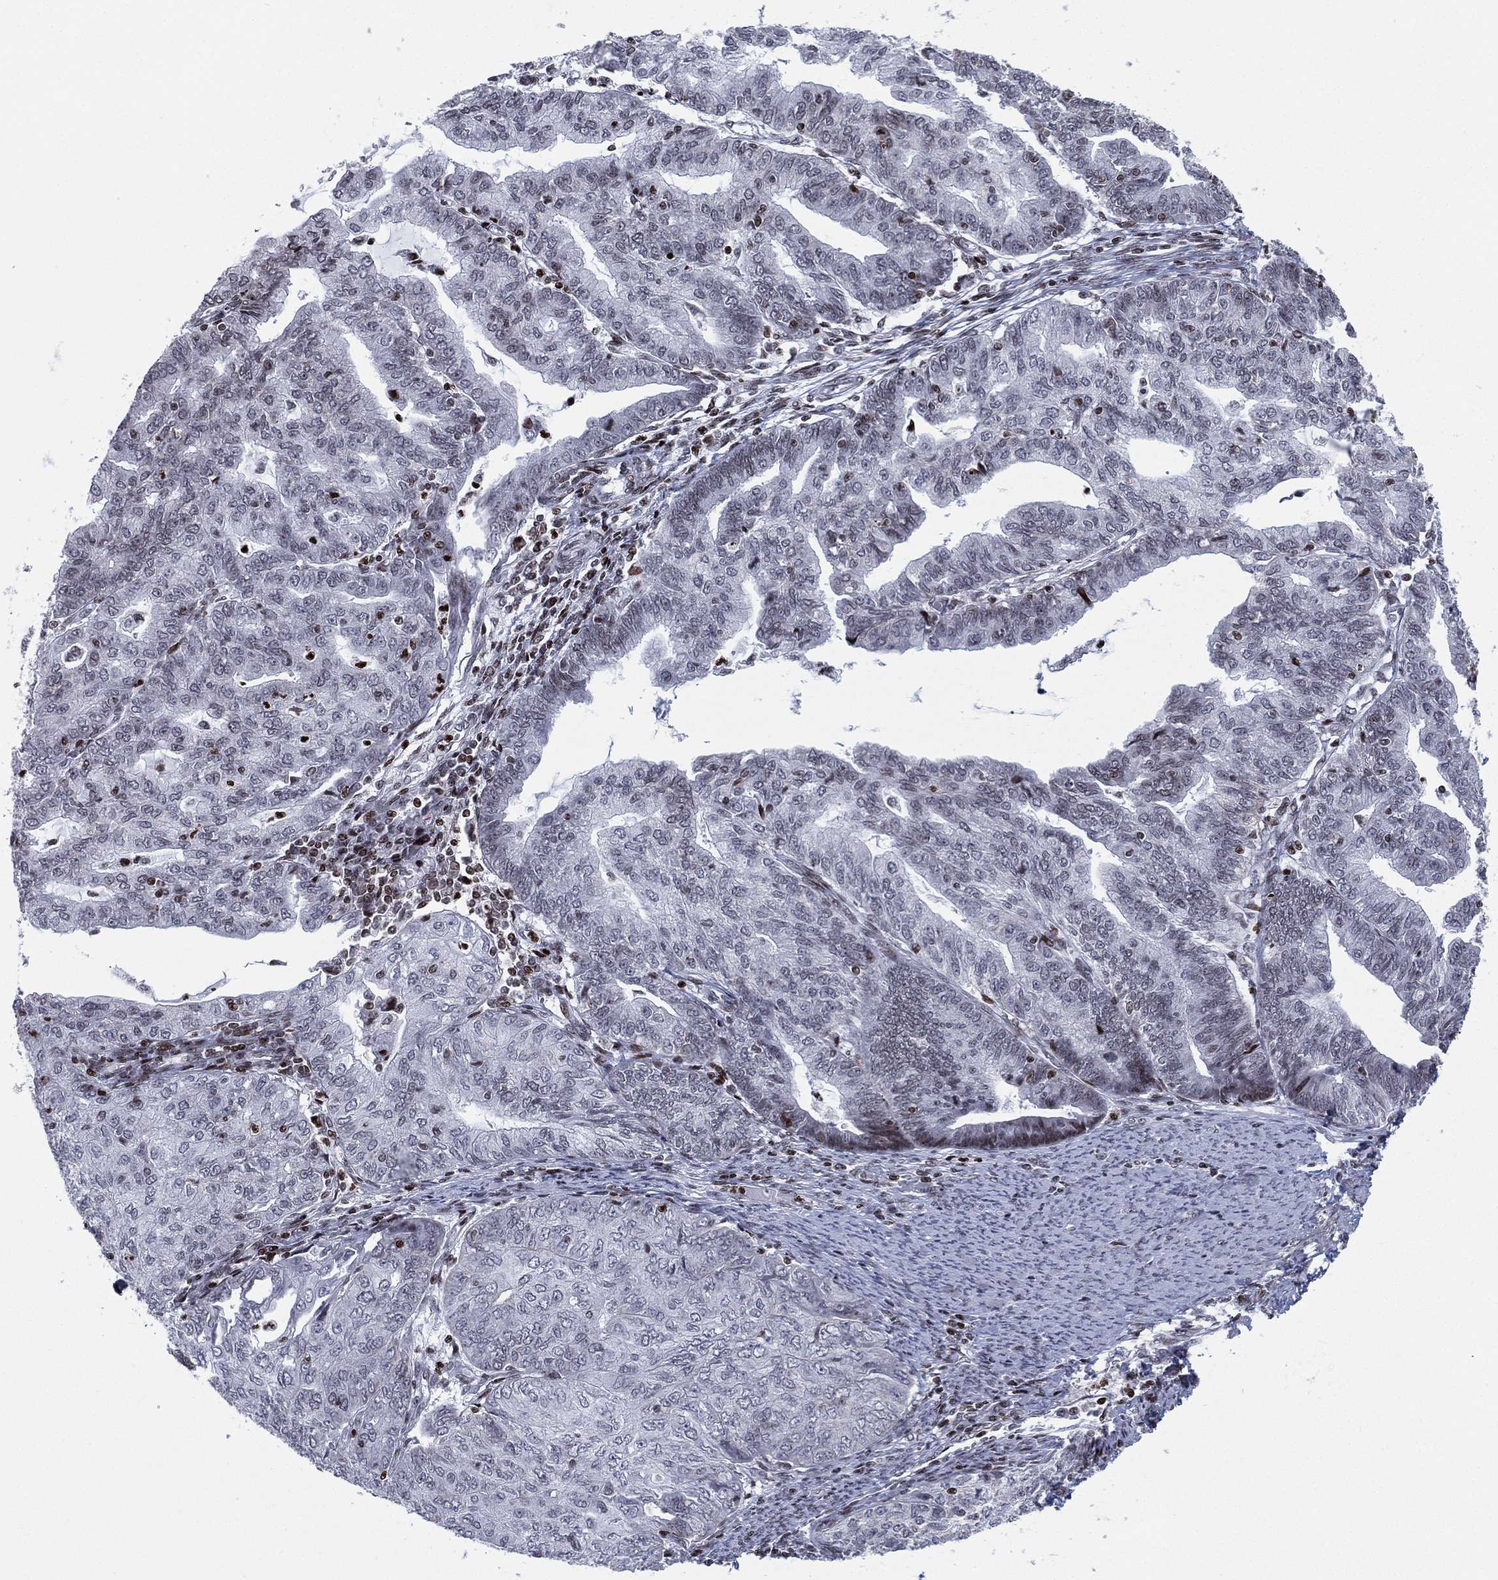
{"staining": {"intensity": "negative", "quantity": "none", "location": "none"}, "tissue": "endometrial cancer", "cell_type": "Tumor cells", "image_type": "cancer", "snomed": [{"axis": "morphology", "description": "Adenocarcinoma, NOS"}, {"axis": "topography", "description": "Endometrium"}], "caption": "Immunohistochemistry (IHC) of human endometrial adenocarcinoma shows no staining in tumor cells.", "gene": "MFSD14A", "patient": {"sex": "female", "age": 82}}